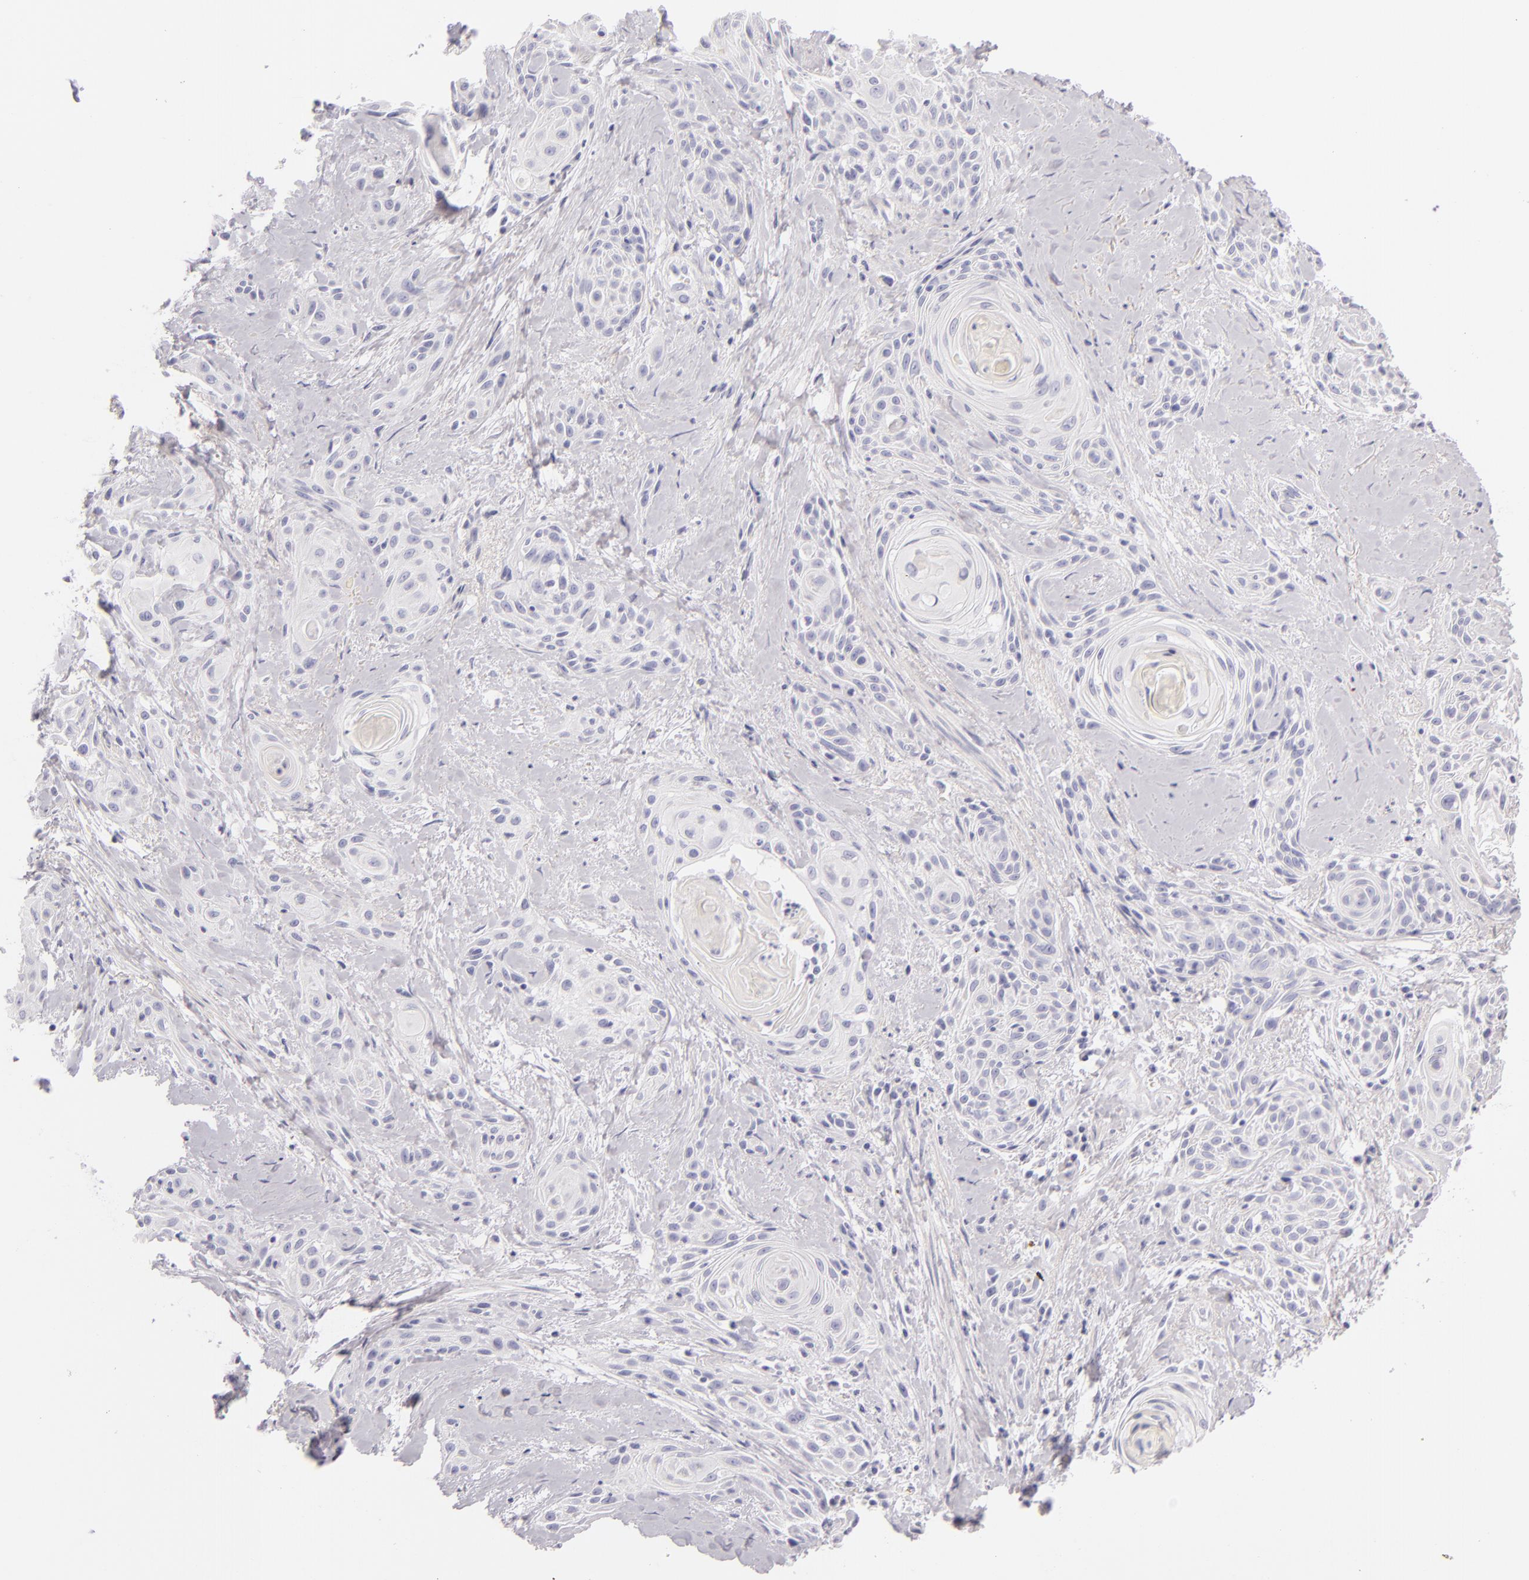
{"staining": {"intensity": "negative", "quantity": "none", "location": "none"}, "tissue": "skin cancer", "cell_type": "Tumor cells", "image_type": "cancer", "snomed": [{"axis": "morphology", "description": "Squamous cell carcinoma, NOS"}, {"axis": "topography", "description": "Skin"}, {"axis": "topography", "description": "Anal"}], "caption": "A high-resolution micrograph shows immunohistochemistry staining of squamous cell carcinoma (skin), which shows no significant positivity in tumor cells.", "gene": "FABP1", "patient": {"sex": "male", "age": 64}}